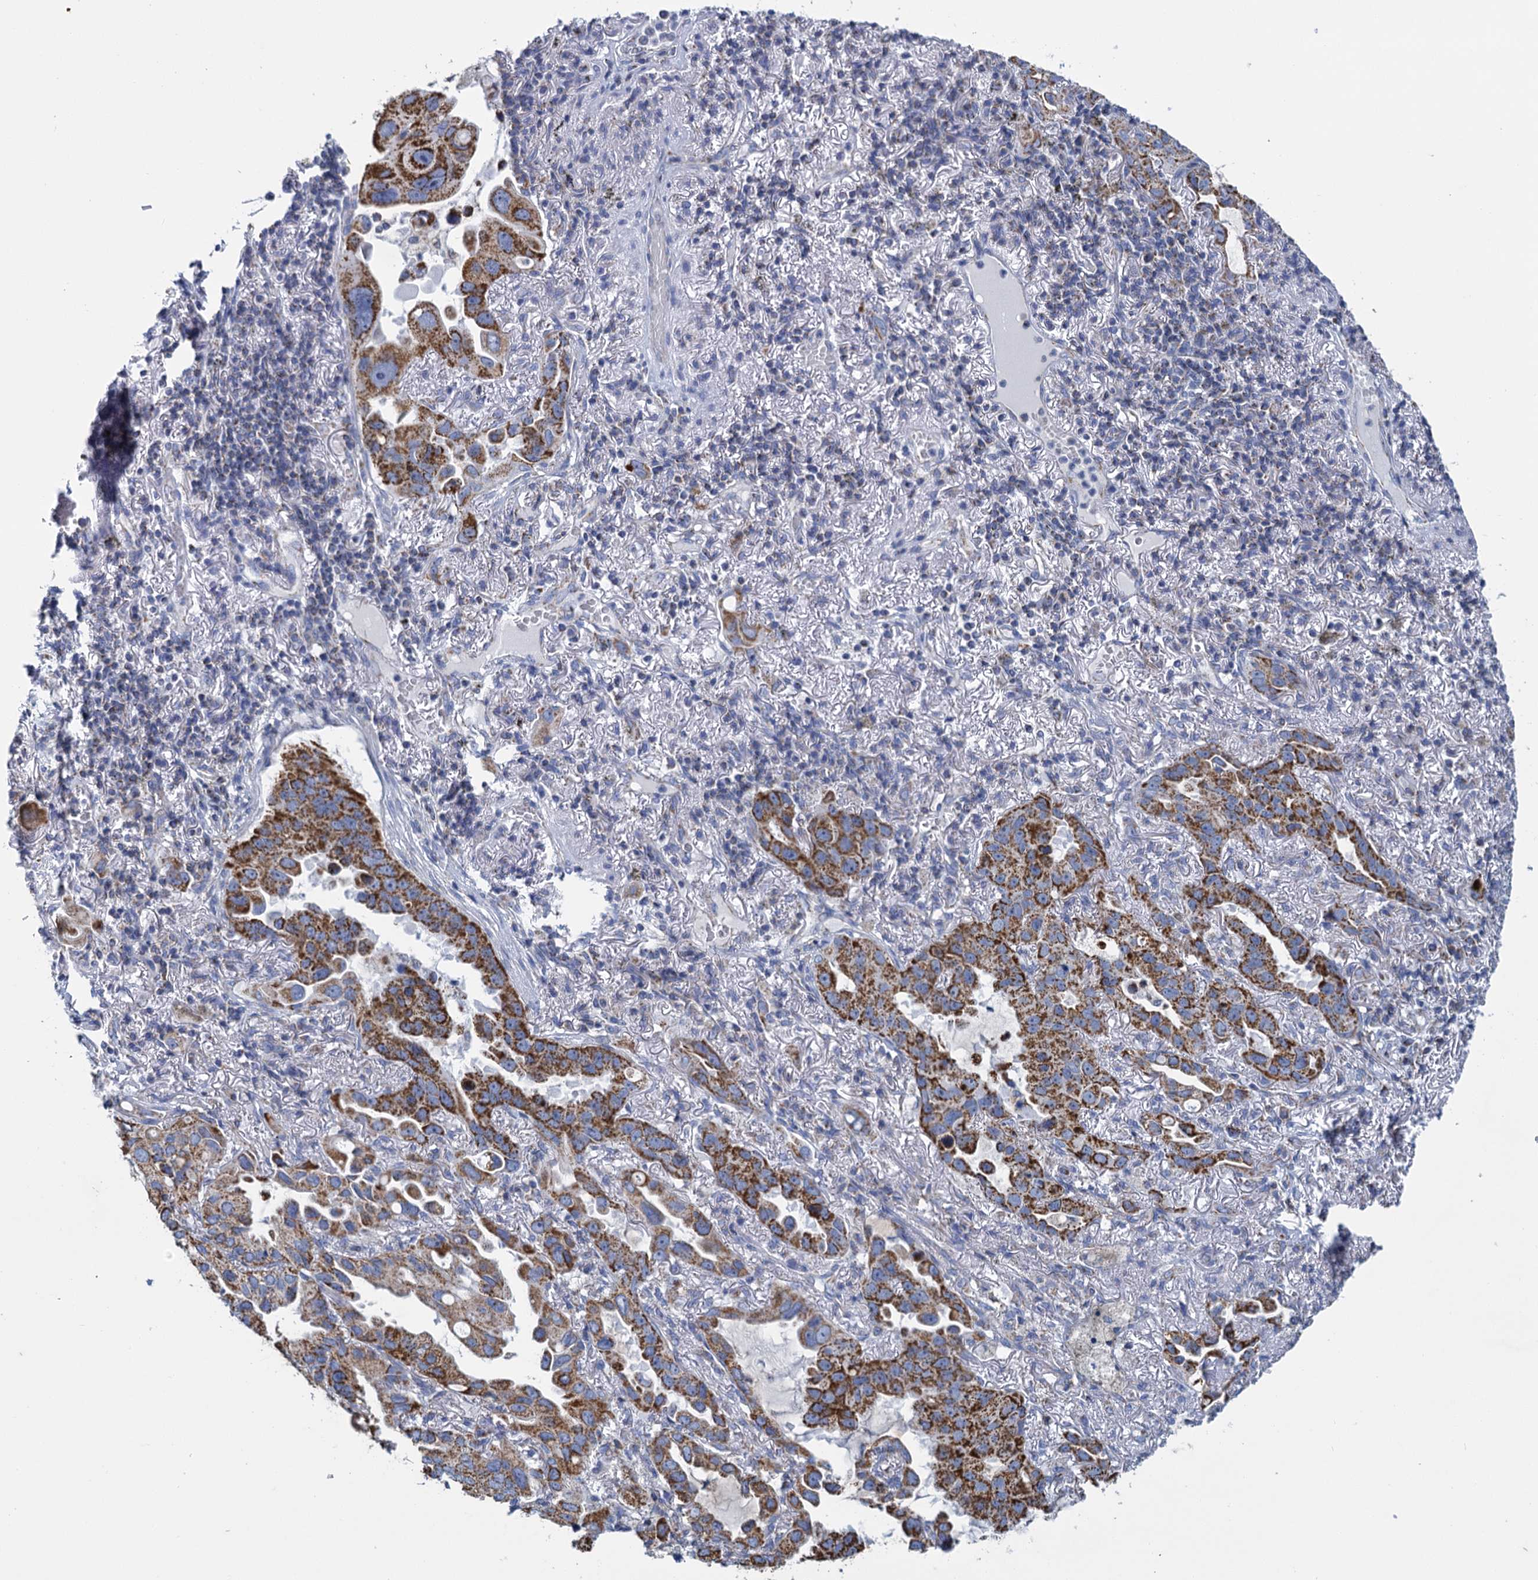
{"staining": {"intensity": "strong", "quantity": ">75%", "location": "cytoplasmic/membranous"}, "tissue": "lung cancer", "cell_type": "Tumor cells", "image_type": "cancer", "snomed": [{"axis": "morphology", "description": "Adenocarcinoma, NOS"}, {"axis": "topography", "description": "Lung"}], "caption": "The photomicrograph shows staining of lung cancer (adenocarcinoma), revealing strong cytoplasmic/membranous protein expression (brown color) within tumor cells.", "gene": "CCP110", "patient": {"sex": "male", "age": 64}}